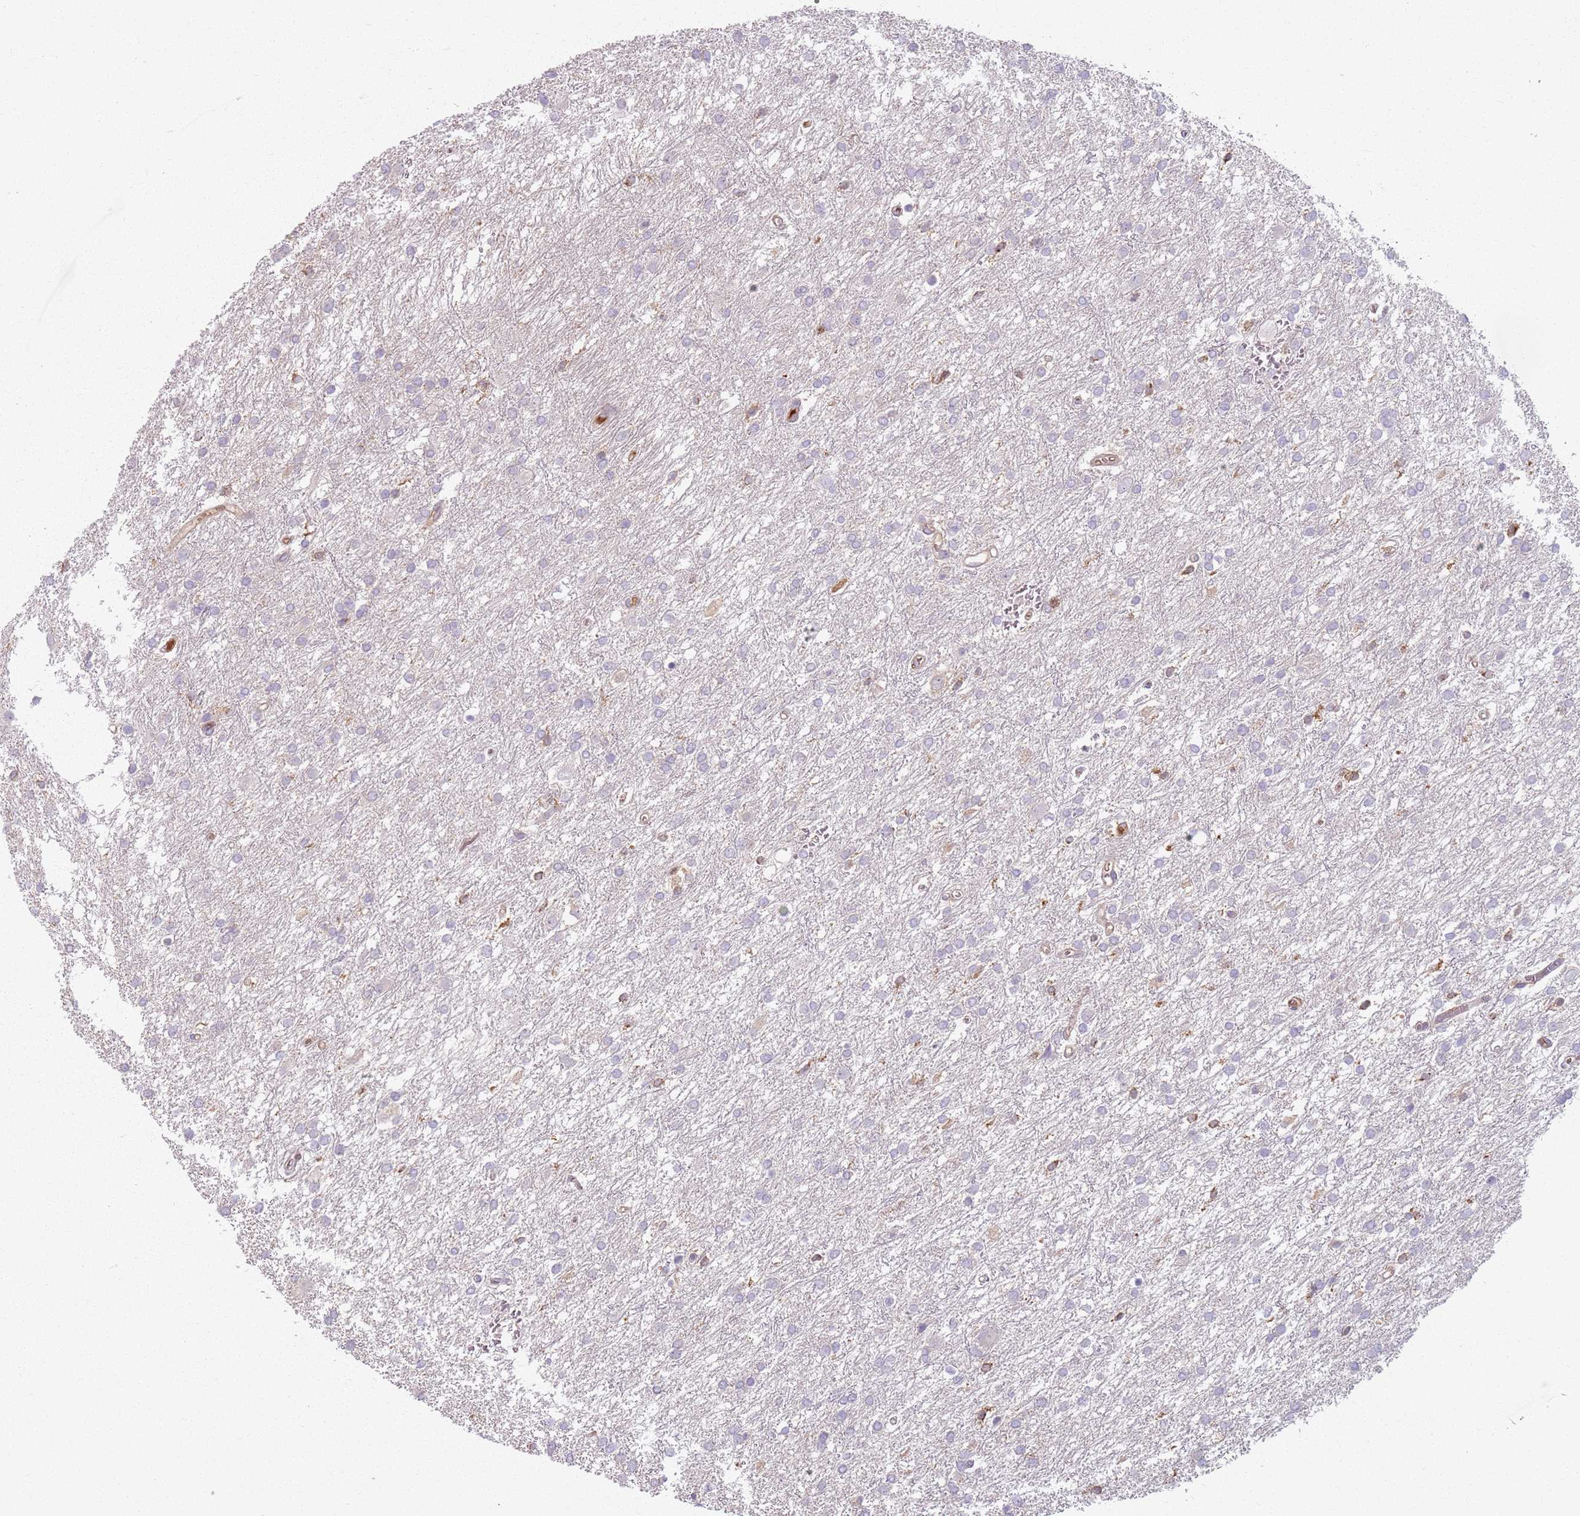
{"staining": {"intensity": "negative", "quantity": "none", "location": "none"}, "tissue": "glioma", "cell_type": "Tumor cells", "image_type": "cancer", "snomed": [{"axis": "morphology", "description": "Glioma, malignant, High grade"}, {"axis": "topography", "description": "Brain"}], "caption": "This image is of glioma stained with immunohistochemistry (IHC) to label a protein in brown with the nuclei are counter-stained blue. There is no expression in tumor cells. The staining was performed using DAB to visualize the protein expression in brown, while the nuclei were stained in blue with hematoxylin (Magnification: 20x).", "gene": "COLGALT1", "patient": {"sex": "female", "age": 50}}